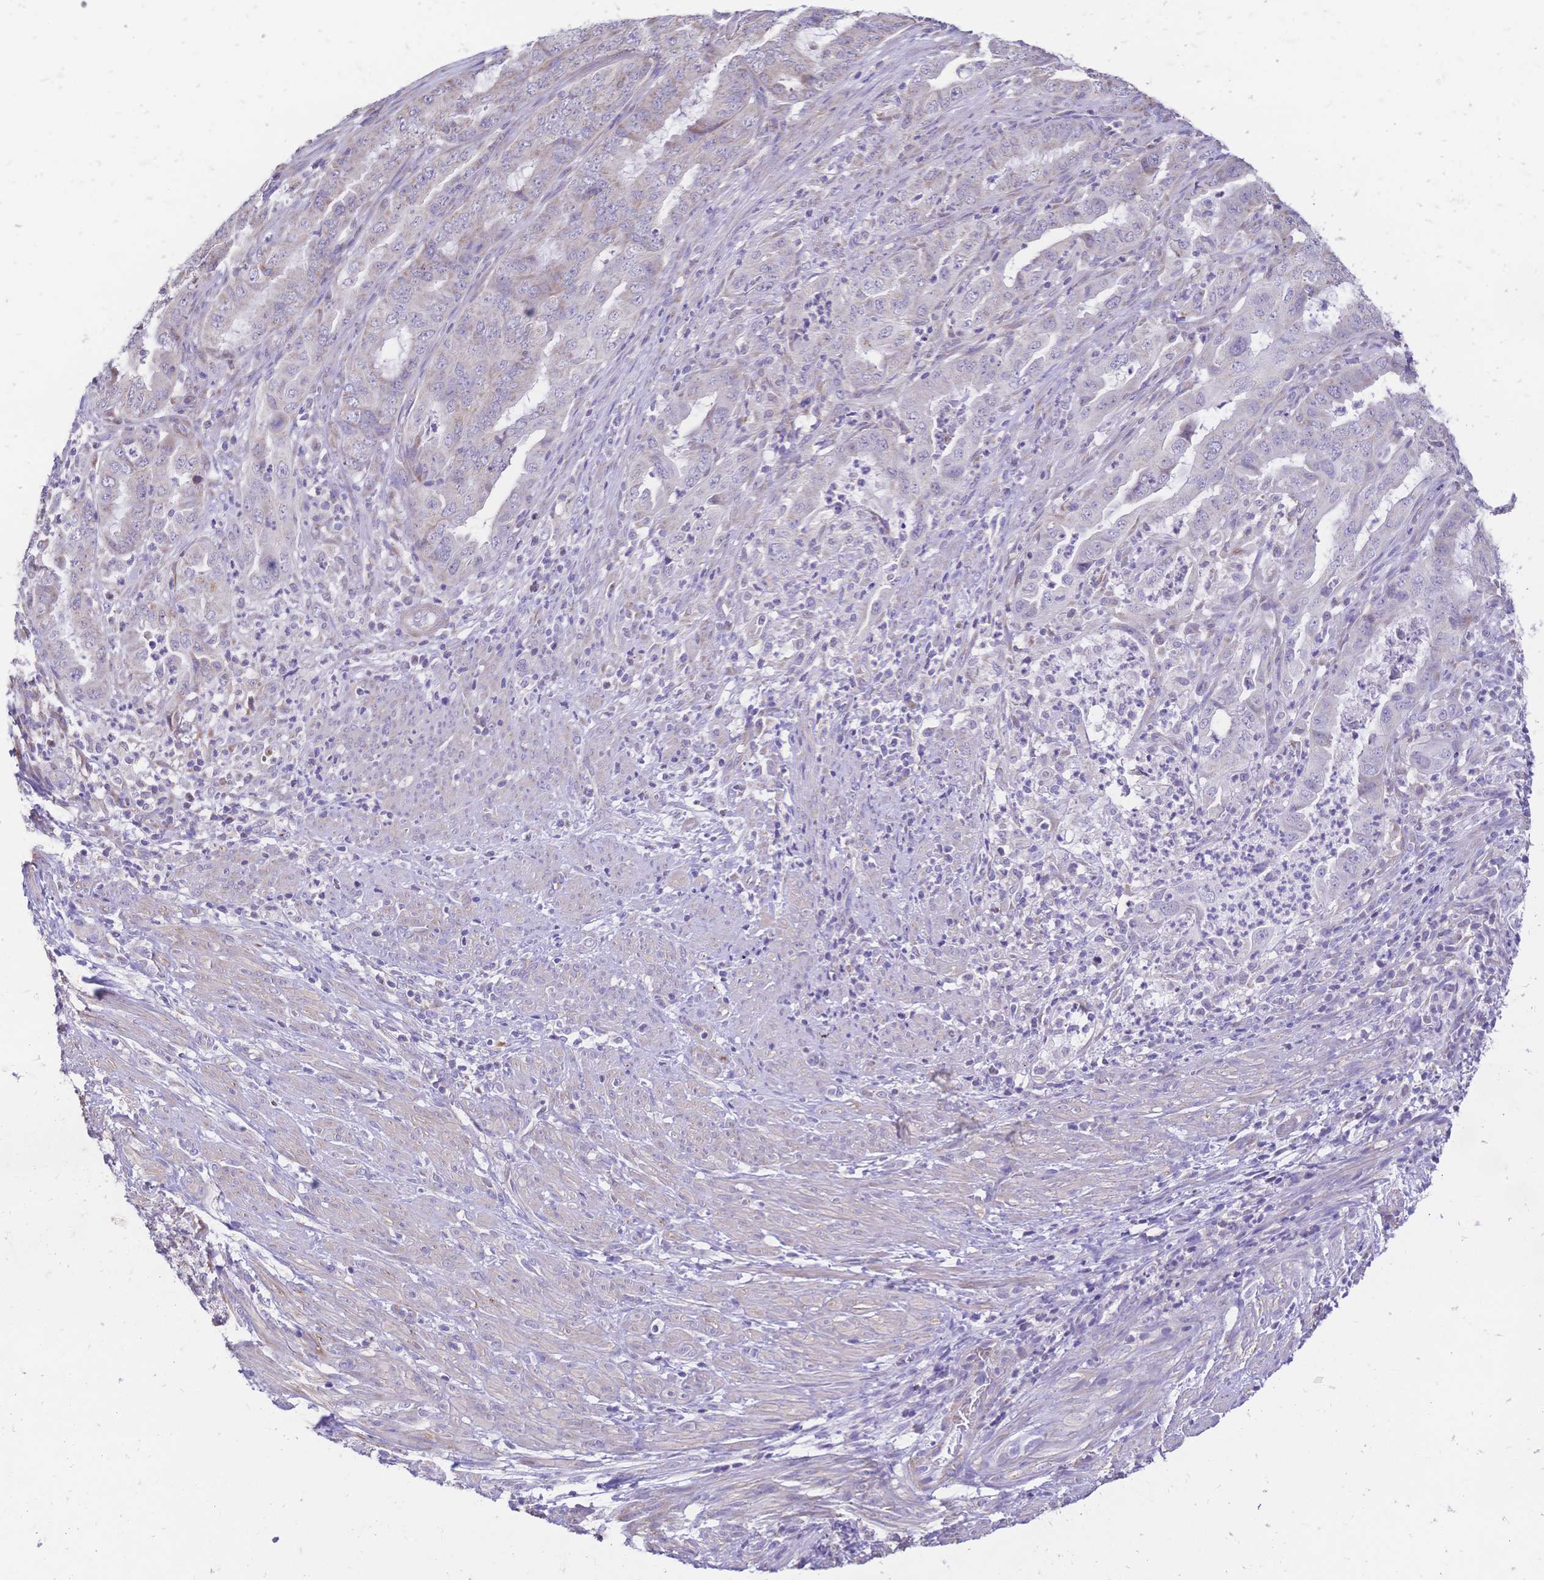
{"staining": {"intensity": "weak", "quantity": "<25%", "location": "cytoplasmic/membranous"}, "tissue": "endometrial cancer", "cell_type": "Tumor cells", "image_type": "cancer", "snomed": [{"axis": "morphology", "description": "Adenocarcinoma, NOS"}, {"axis": "topography", "description": "Endometrium"}], "caption": "Immunohistochemistry (IHC) photomicrograph of human endometrial cancer stained for a protein (brown), which reveals no positivity in tumor cells.", "gene": "CLEC18B", "patient": {"sex": "female", "age": 51}}